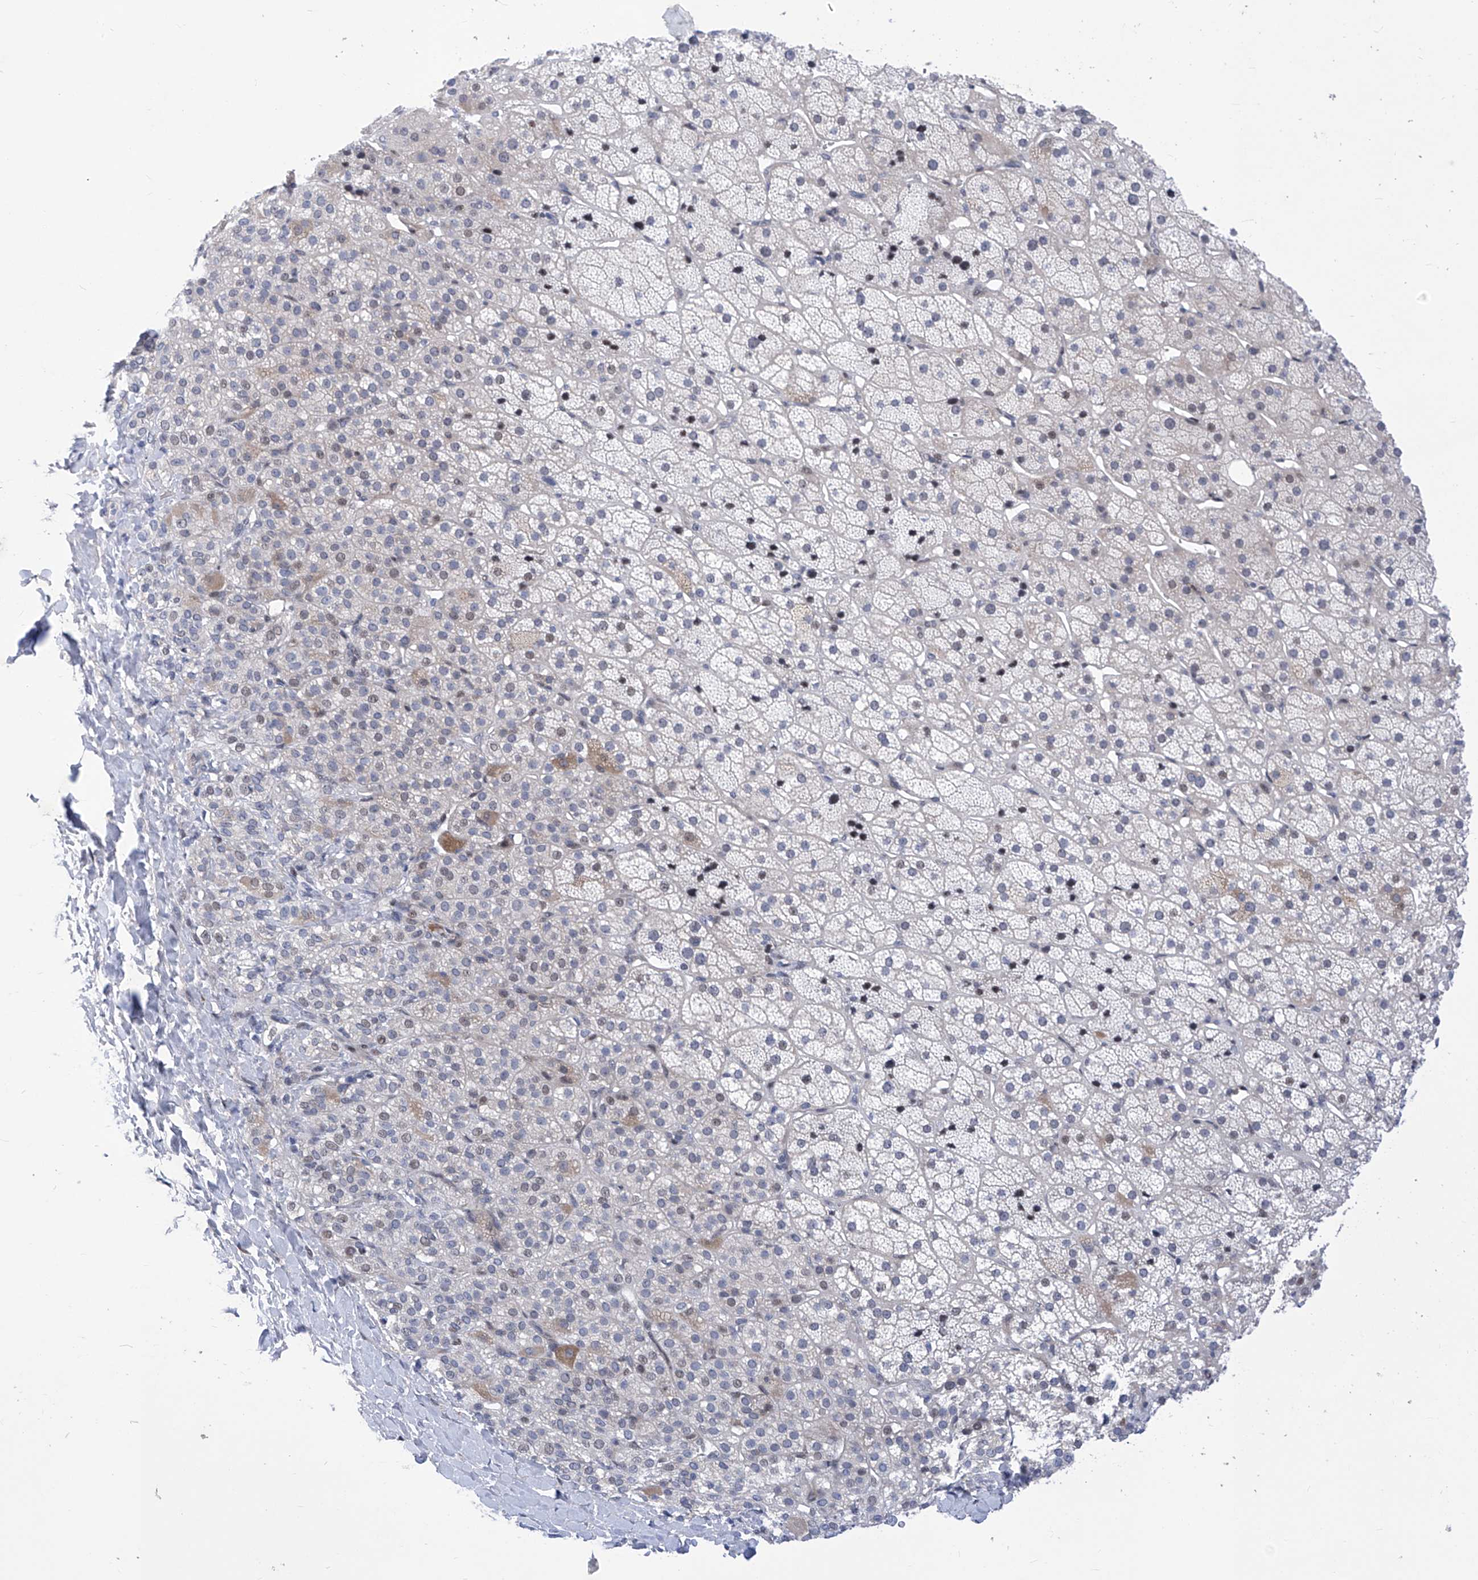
{"staining": {"intensity": "negative", "quantity": "none", "location": "none"}, "tissue": "adrenal gland", "cell_type": "Glandular cells", "image_type": "normal", "snomed": [{"axis": "morphology", "description": "Normal tissue, NOS"}, {"axis": "topography", "description": "Adrenal gland"}], "caption": "Protein analysis of benign adrenal gland displays no significant positivity in glandular cells.", "gene": "NUFIP1", "patient": {"sex": "female", "age": 57}}